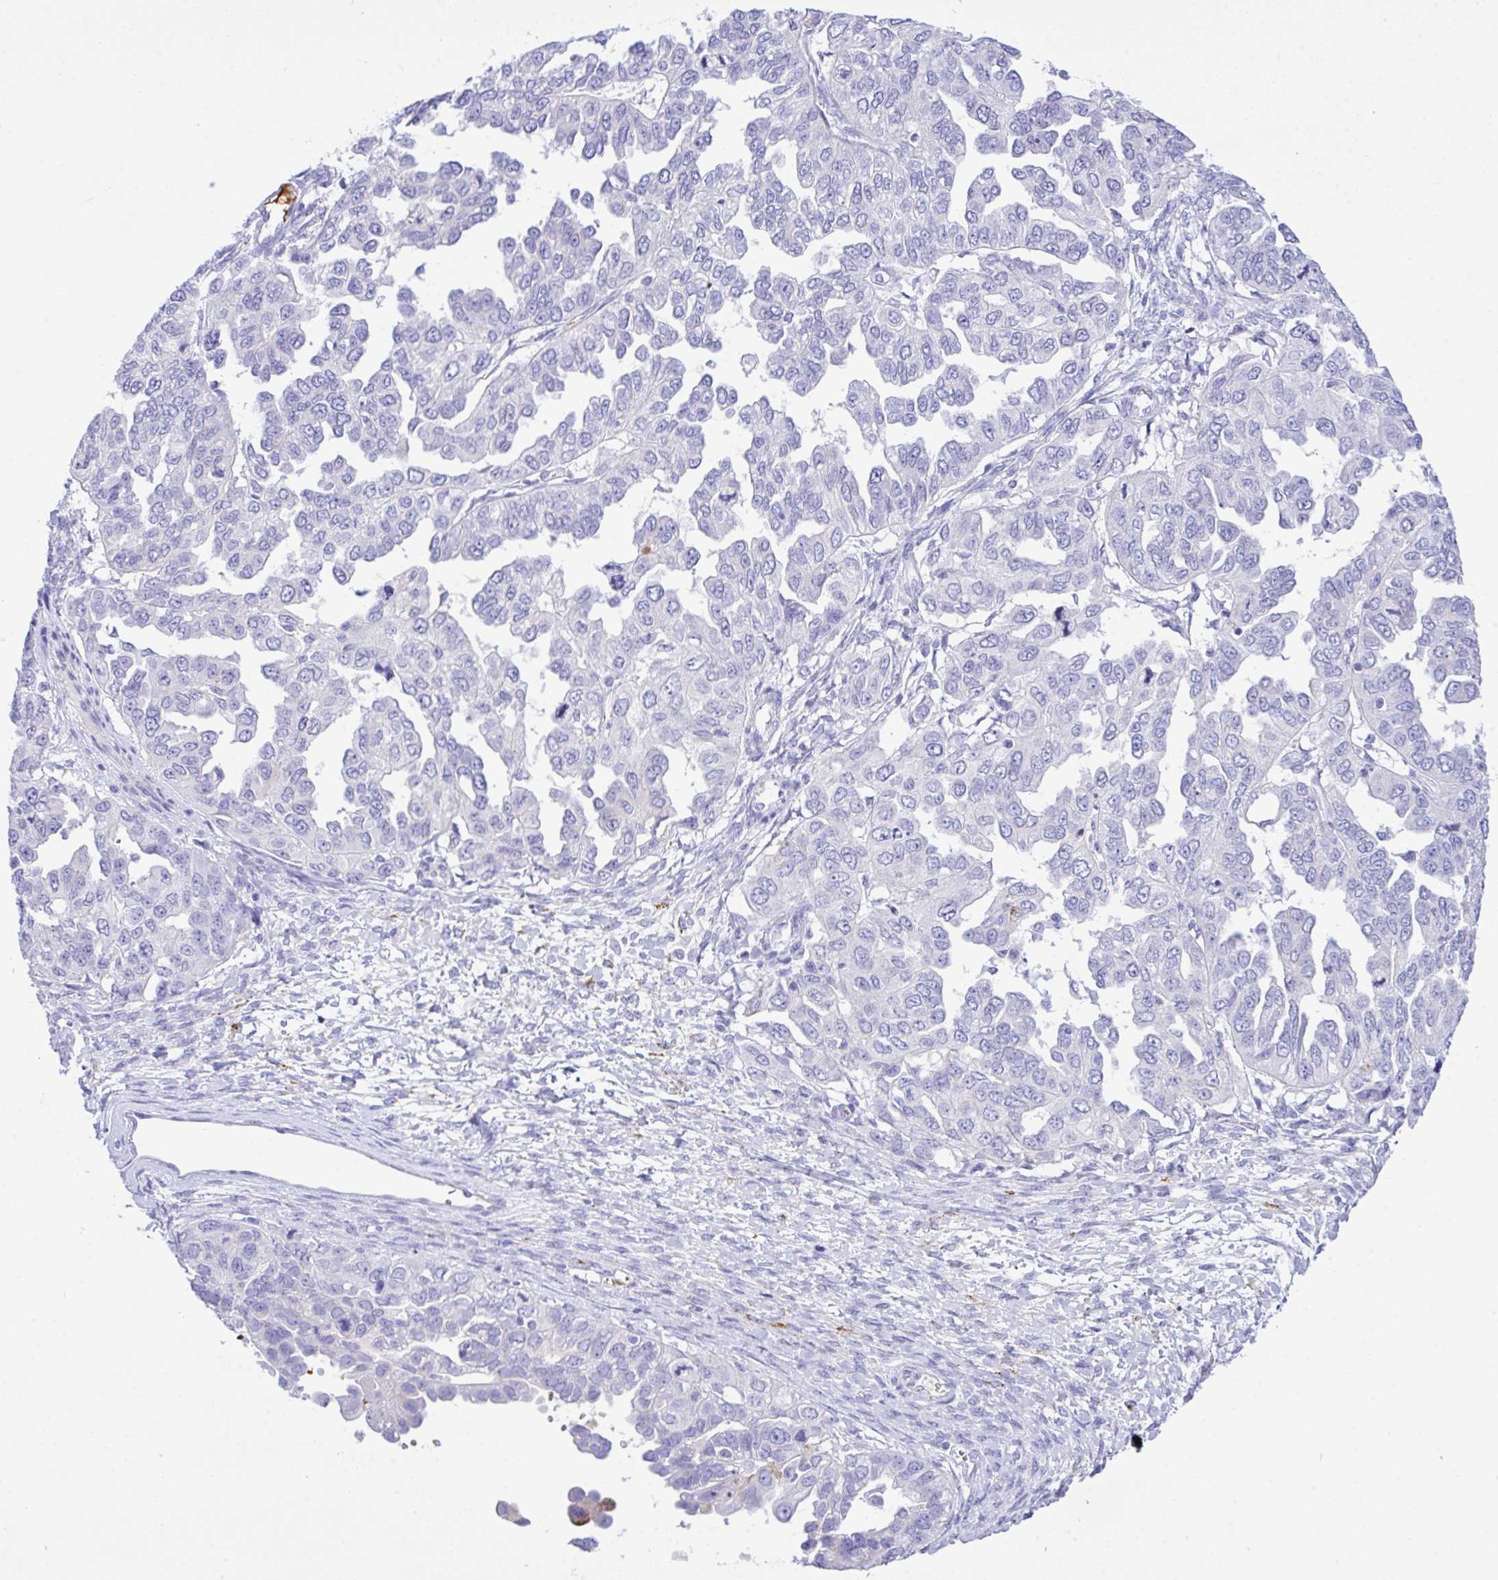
{"staining": {"intensity": "negative", "quantity": "none", "location": "none"}, "tissue": "ovarian cancer", "cell_type": "Tumor cells", "image_type": "cancer", "snomed": [{"axis": "morphology", "description": "Cystadenocarcinoma, serous, NOS"}, {"axis": "topography", "description": "Ovary"}], "caption": "Immunohistochemical staining of human ovarian cancer (serous cystadenocarcinoma) shows no significant staining in tumor cells.", "gene": "ZNF221", "patient": {"sex": "female", "age": 53}}